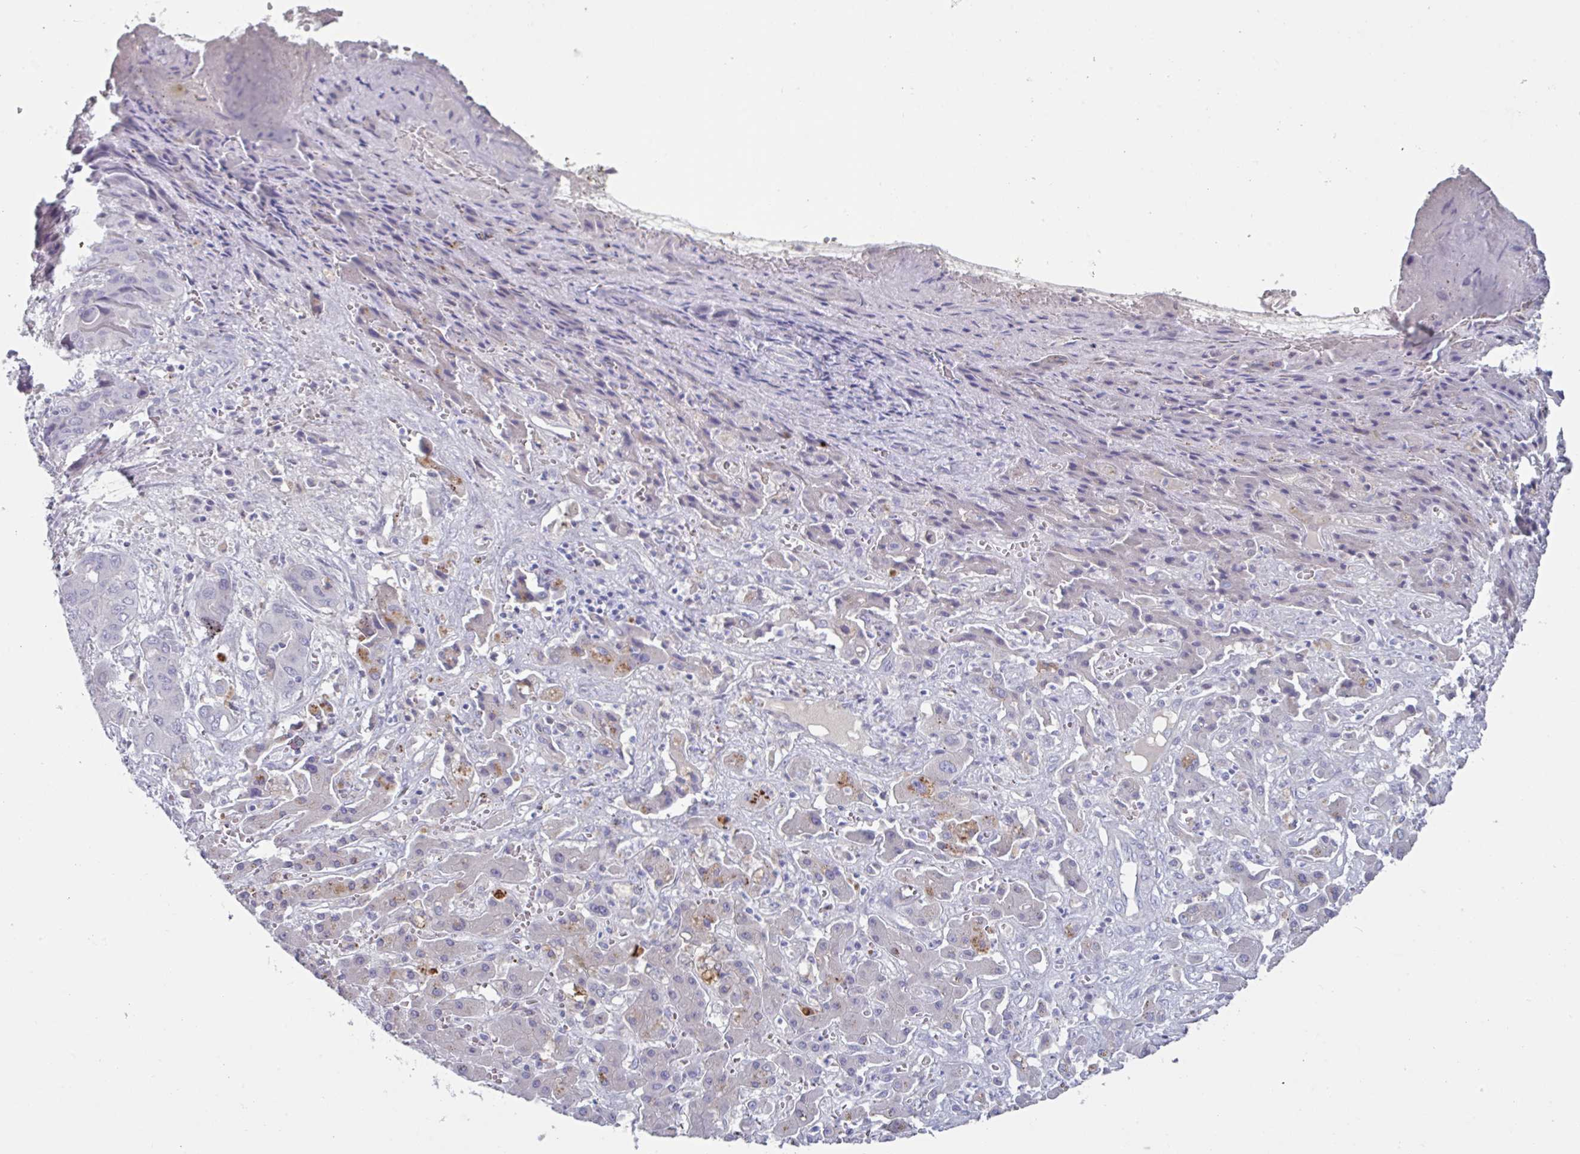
{"staining": {"intensity": "negative", "quantity": "none", "location": "none"}, "tissue": "liver cancer", "cell_type": "Tumor cells", "image_type": "cancer", "snomed": [{"axis": "morphology", "description": "Cholangiocarcinoma"}, {"axis": "topography", "description": "Liver"}], "caption": "Immunohistochemical staining of human liver cancer shows no significant staining in tumor cells.", "gene": "OR2T10", "patient": {"sex": "male", "age": 67}}